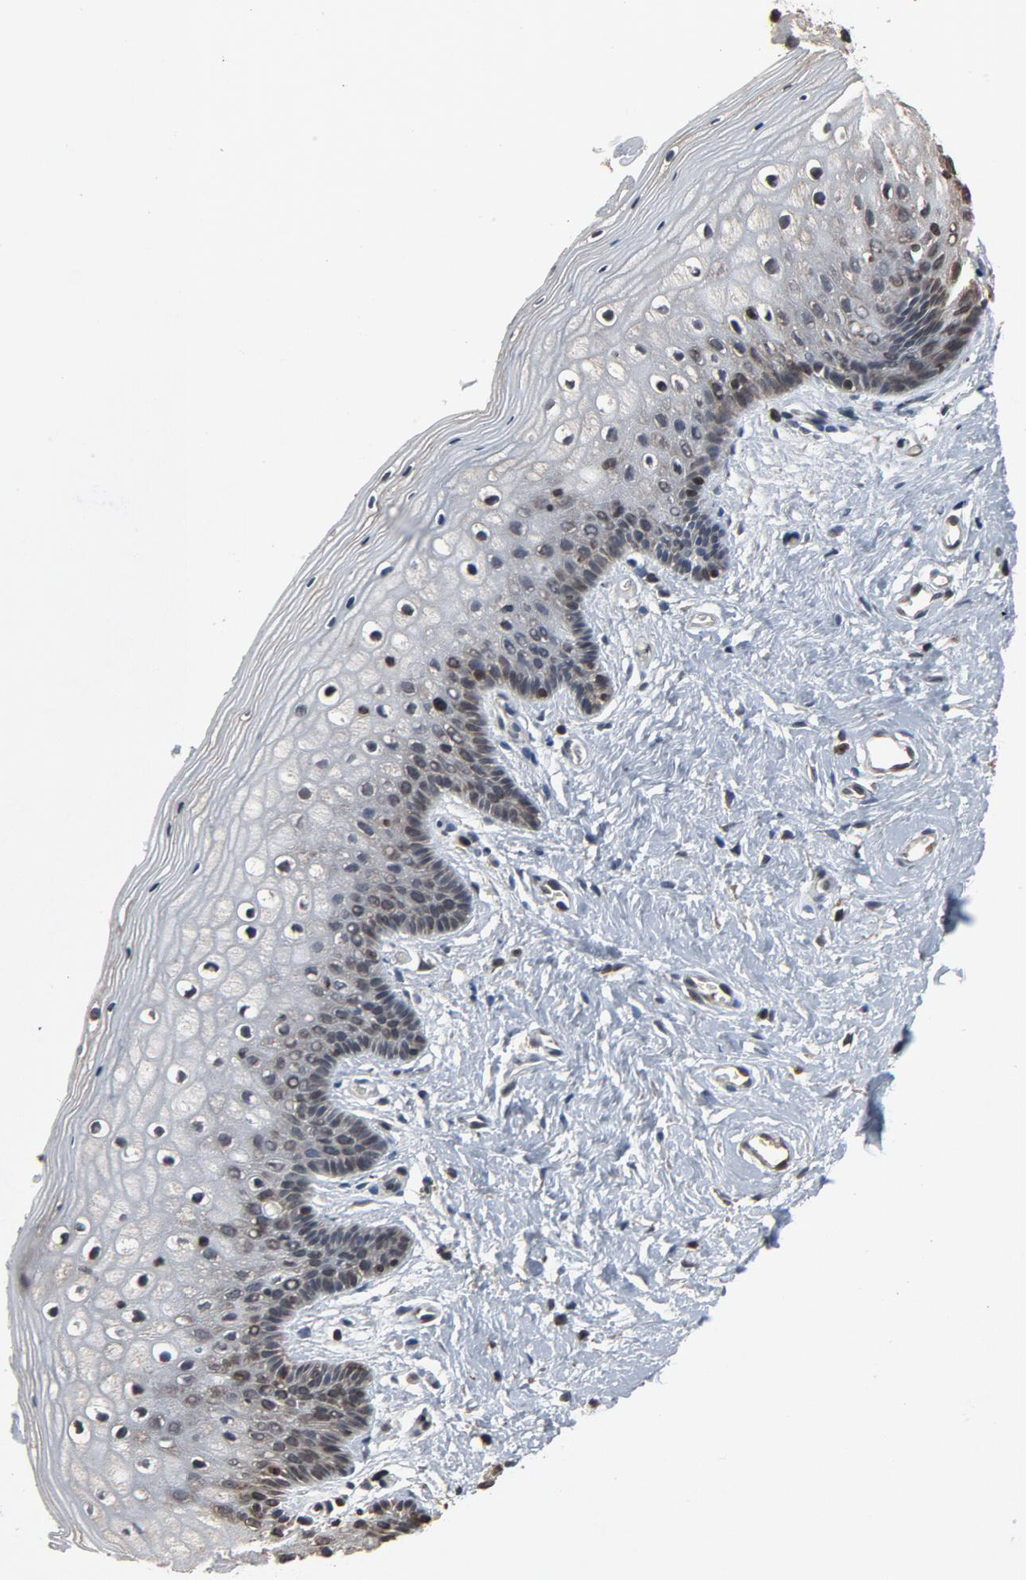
{"staining": {"intensity": "weak", "quantity": "<25%", "location": "cytoplasmic/membranous,nuclear"}, "tissue": "vagina", "cell_type": "Squamous epithelial cells", "image_type": "normal", "snomed": [{"axis": "morphology", "description": "Normal tissue, NOS"}, {"axis": "topography", "description": "Vagina"}], "caption": "There is no significant expression in squamous epithelial cells of vagina.", "gene": "UBE2D1", "patient": {"sex": "female", "age": 46}}